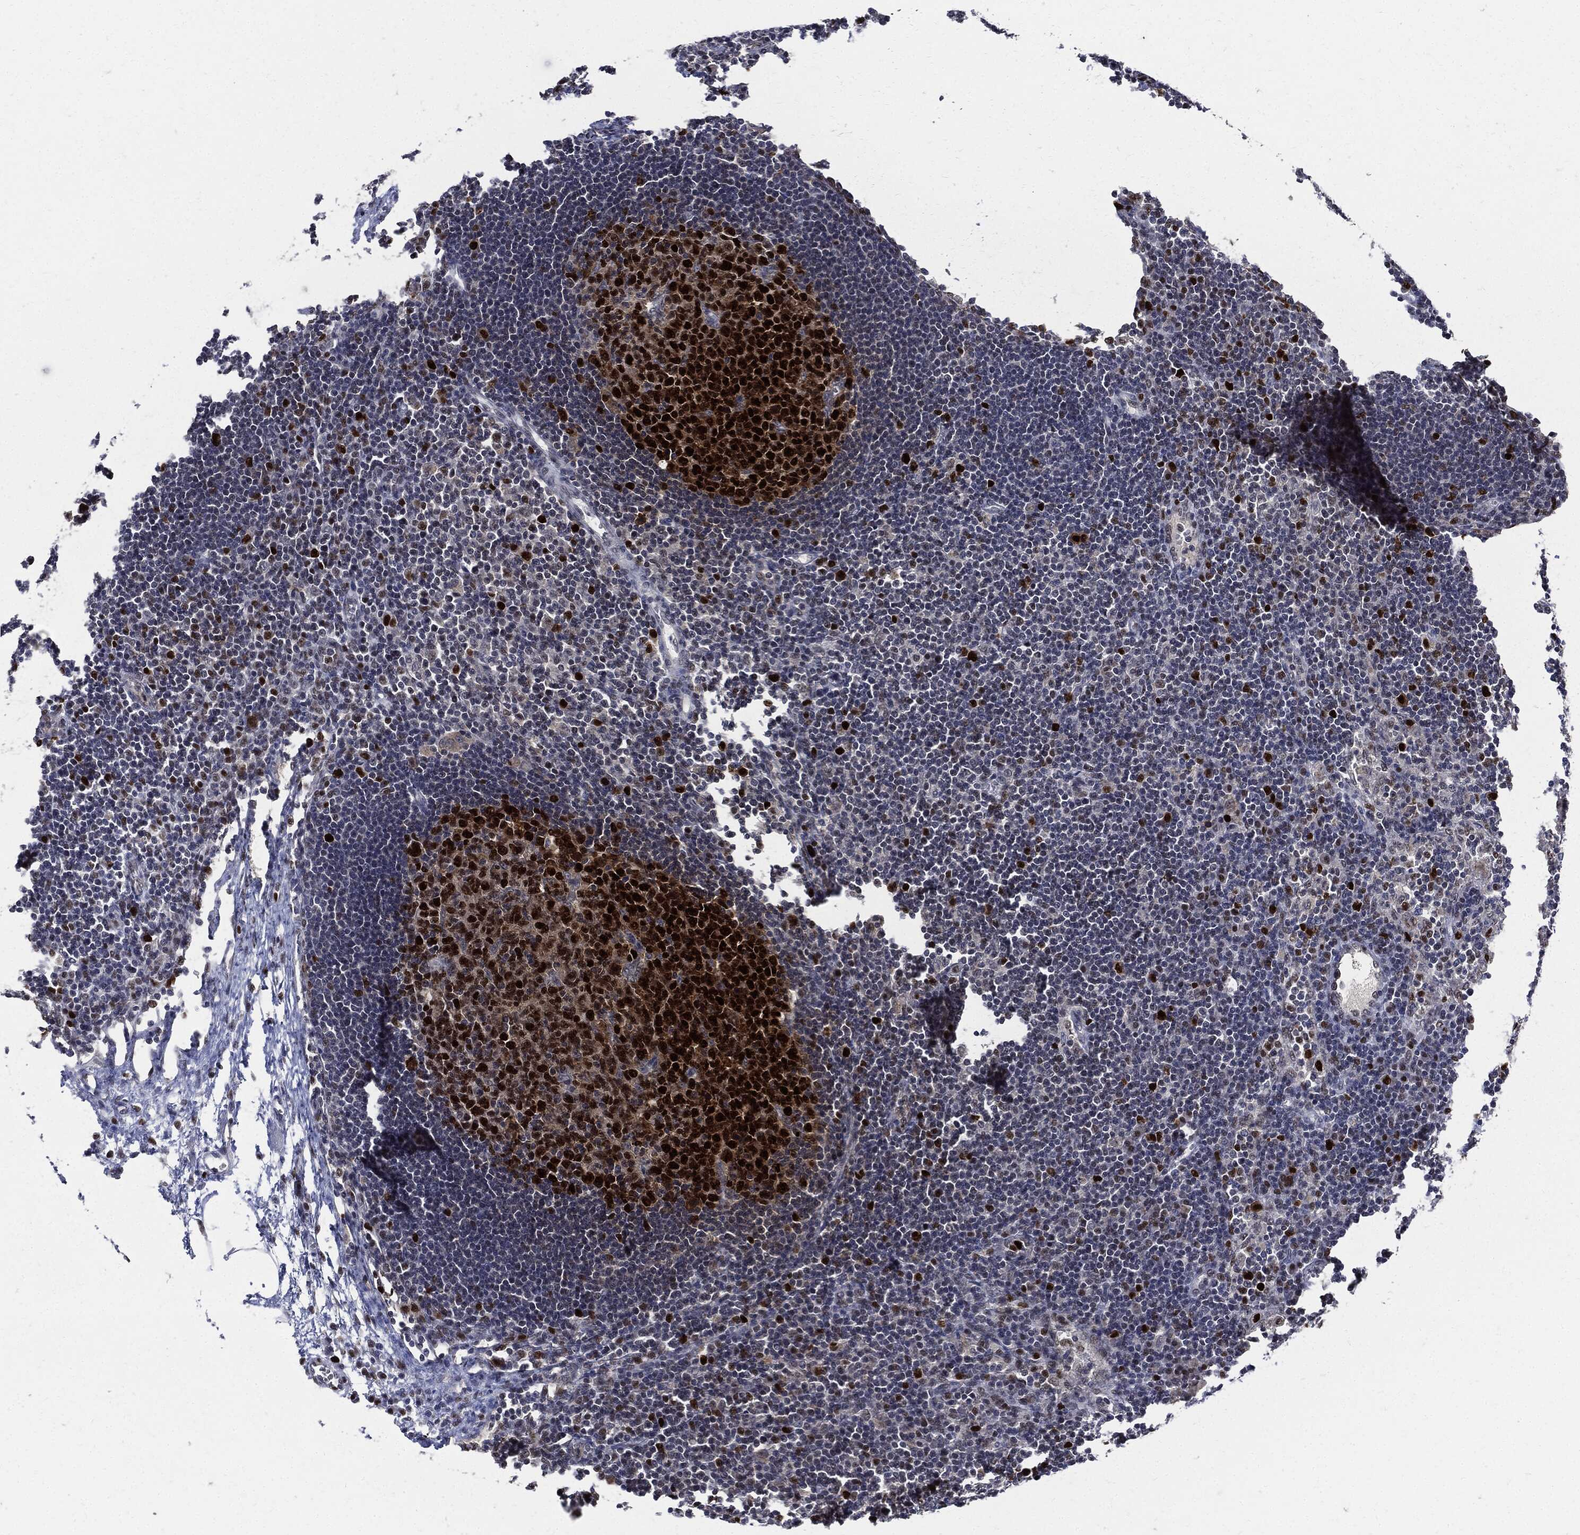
{"staining": {"intensity": "strong", "quantity": ">75%", "location": "nuclear"}, "tissue": "lymph node", "cell_type": "Germinal center cells", "image_type": "normal", "snomed": [{"axis": "morphology", "description": "Normal tissue, NOS"}, {"axis": "topography", "description": "Lymph node"}], "caption": "The histopathology image reveals immunohistochemical staining of benign lymph node. There is strong nuclear positivity is identified in approximately >75% of germinal center cells.", "gene": "PCNA", "patient": {"sex": "female", "age": 67}}